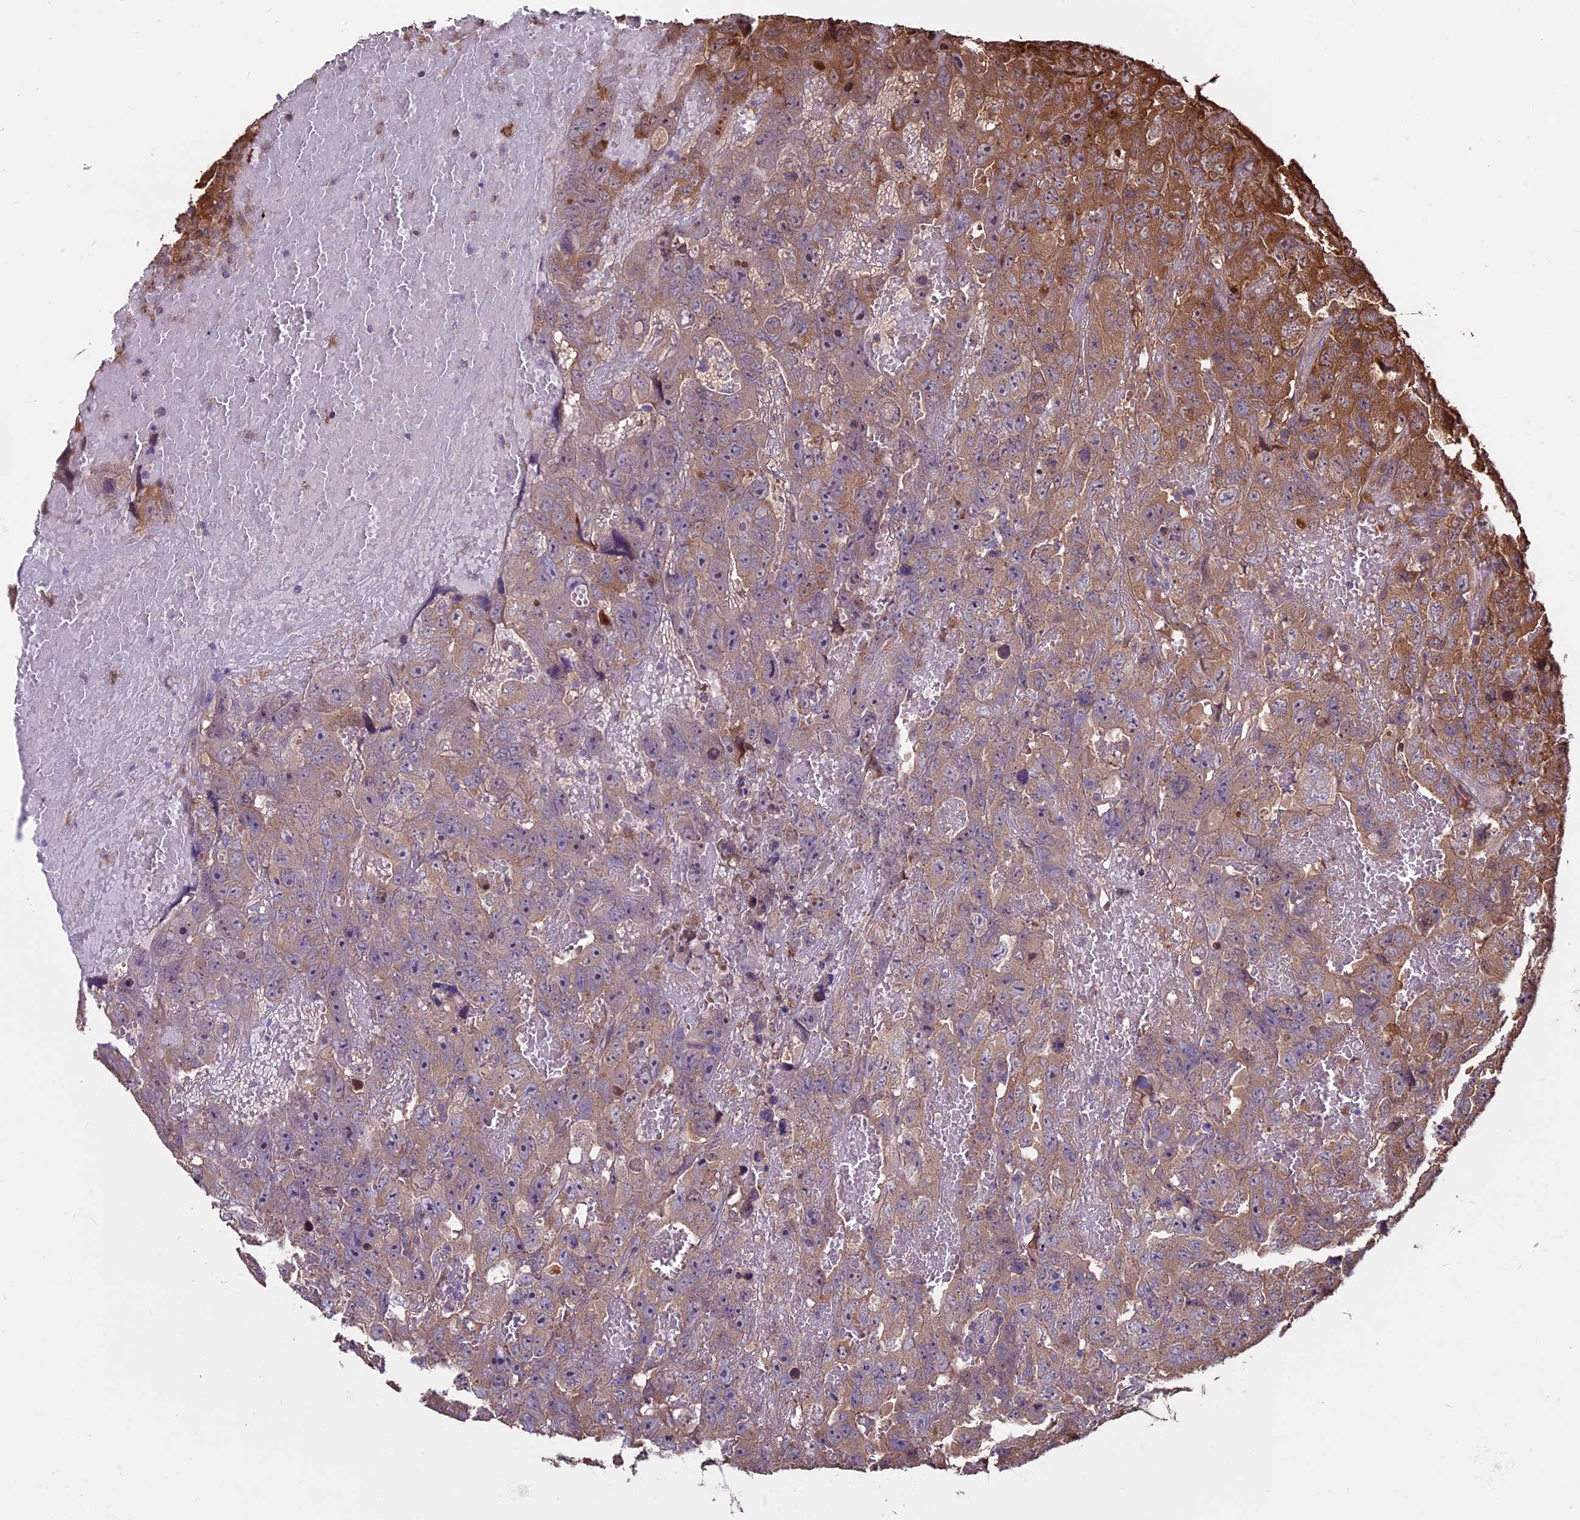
{"staining": {"intensity": "moderate", "quantity": "25%-75%", "location": "cytoplasmic/membranous"}, "tissue": "testis cancer", "cell_type": "Tumor cells", "image_type": "cancer", "snomed": [{"axis": "morphology", "description": "Carcinoma, Embryonal, NOS"}, {"axis": "topography", "description": "Testis"}], "caption": "There is medium levels of moderate cytoplasmic/membranous expression in tumor cells of testis cancer, as demonstrated by immunohistochemical staining (brown color).", "gene": "VWA3A", "patient": {"sex": "male", "age": 45}}